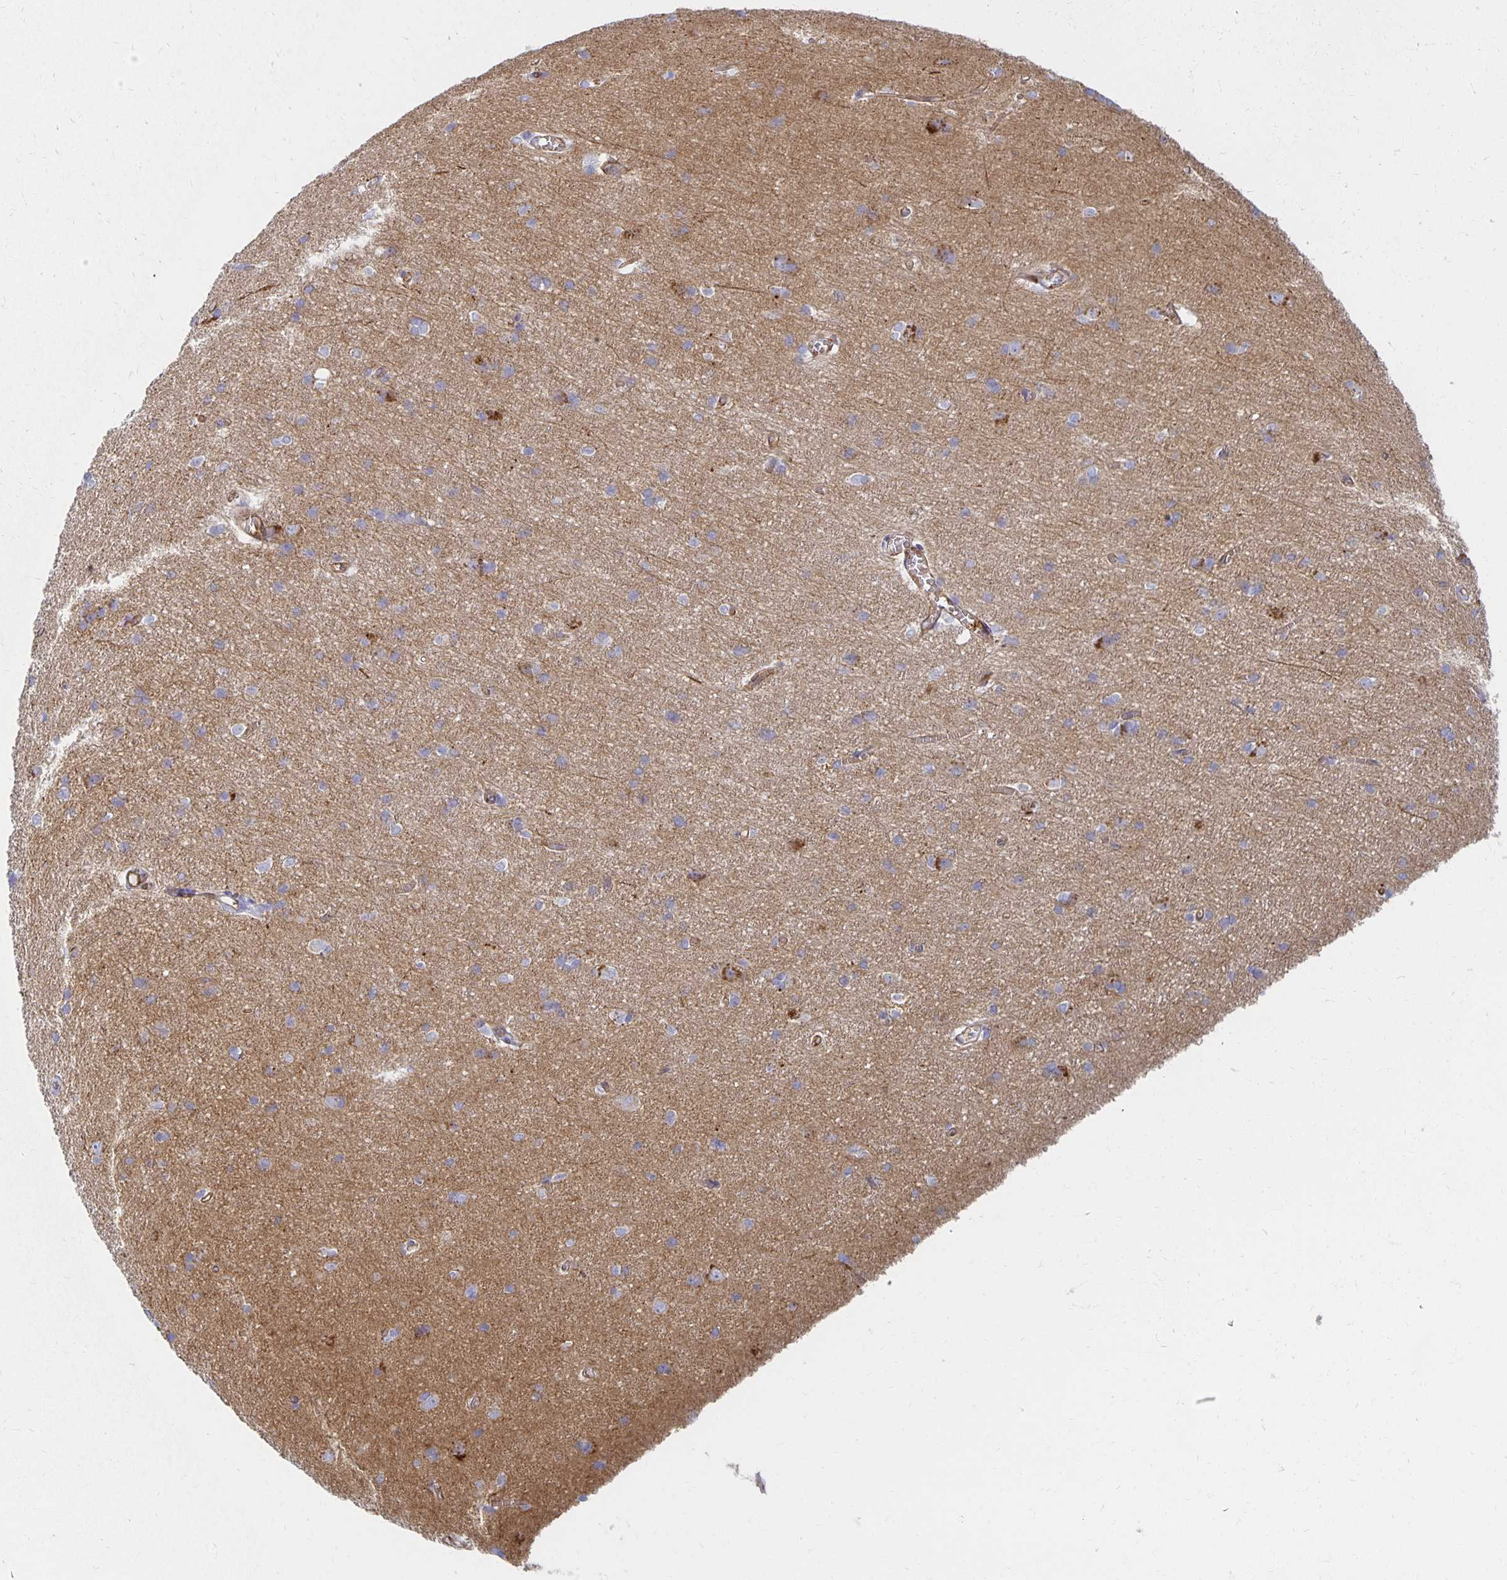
{"staining": {"intensity": "weak", "quantity": ">75%", "location": "cytoplasmic/membranous"}, "tissue": "cerebral cortex", "cell_type": "Endothelial cells", "image_type": "normal", "snomed": [{"axis": "morphology", "description": "Normal tissue, NOS"}, {"axis": "topography", "description": "Cerebral cortex"}], "caption": "About >75% of endothelial cells in benign human cerebral cortex exhibit weak cytoplasmic/membranous protein staining as visualized by brown immunohistochemical staining.", "gene": "TAAR1", "patient": {"sex": "male", "age": 37}}